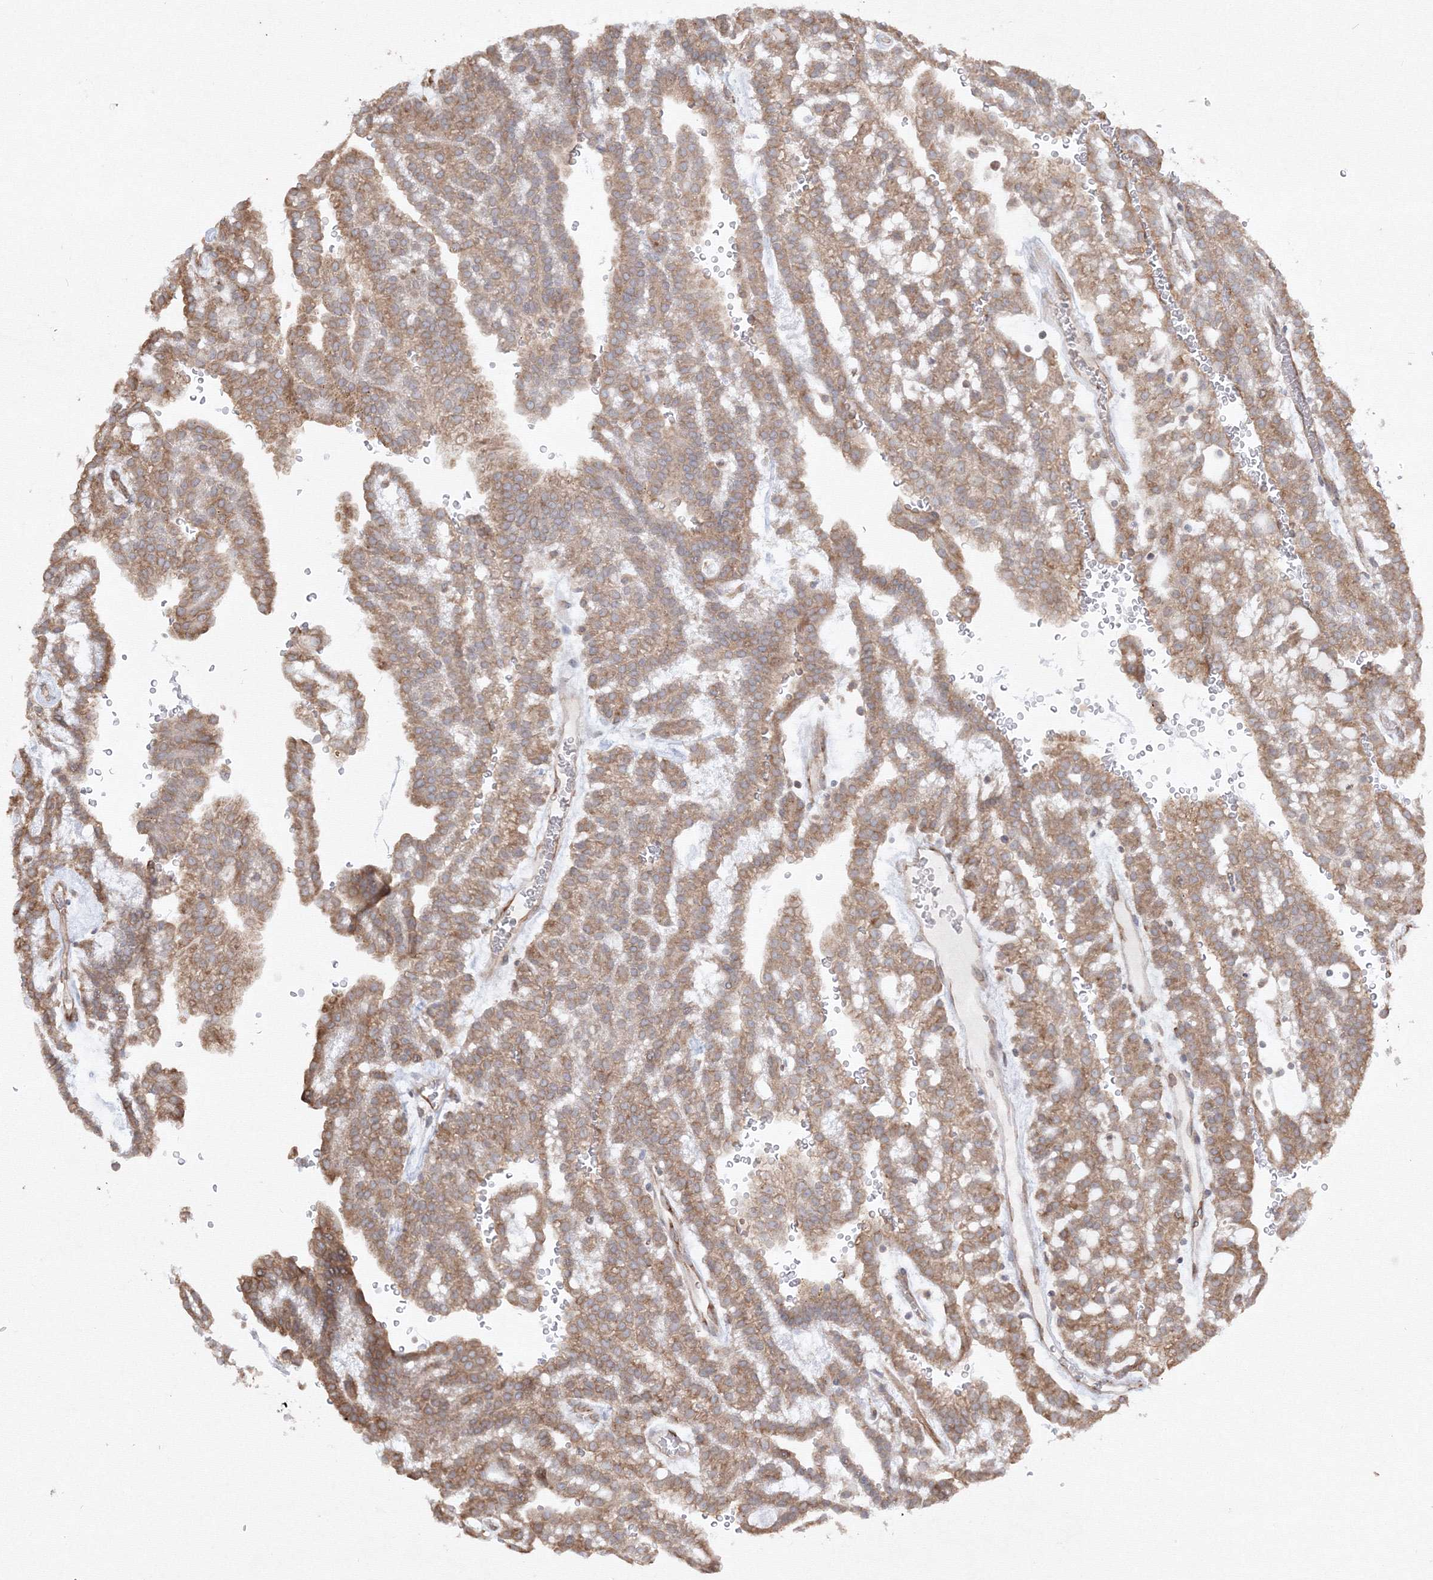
{"staining": {"intensity": "moderate", "quantity": ">75%", "location": "cytoplasmic/membranous"}, "tissue": "renal cancer", "cell_type": "Tumor cells", "image_type": "cancer", "snomed": [{"axis": "morphology", "description": "Adenocarcinoma, NOS"}, {"axis": "topography", "description": "Kidney"}], "caption": "Immunohistochemistry (IHC) photomicrograph of renal cancer stained for a protein (brown), which reveals medium levels of moderate cytoplasmic/membranous expression in about >75% of tumor cells.", "gene": "FBXL8", "patient": {"sex": "male", "age": 63}}